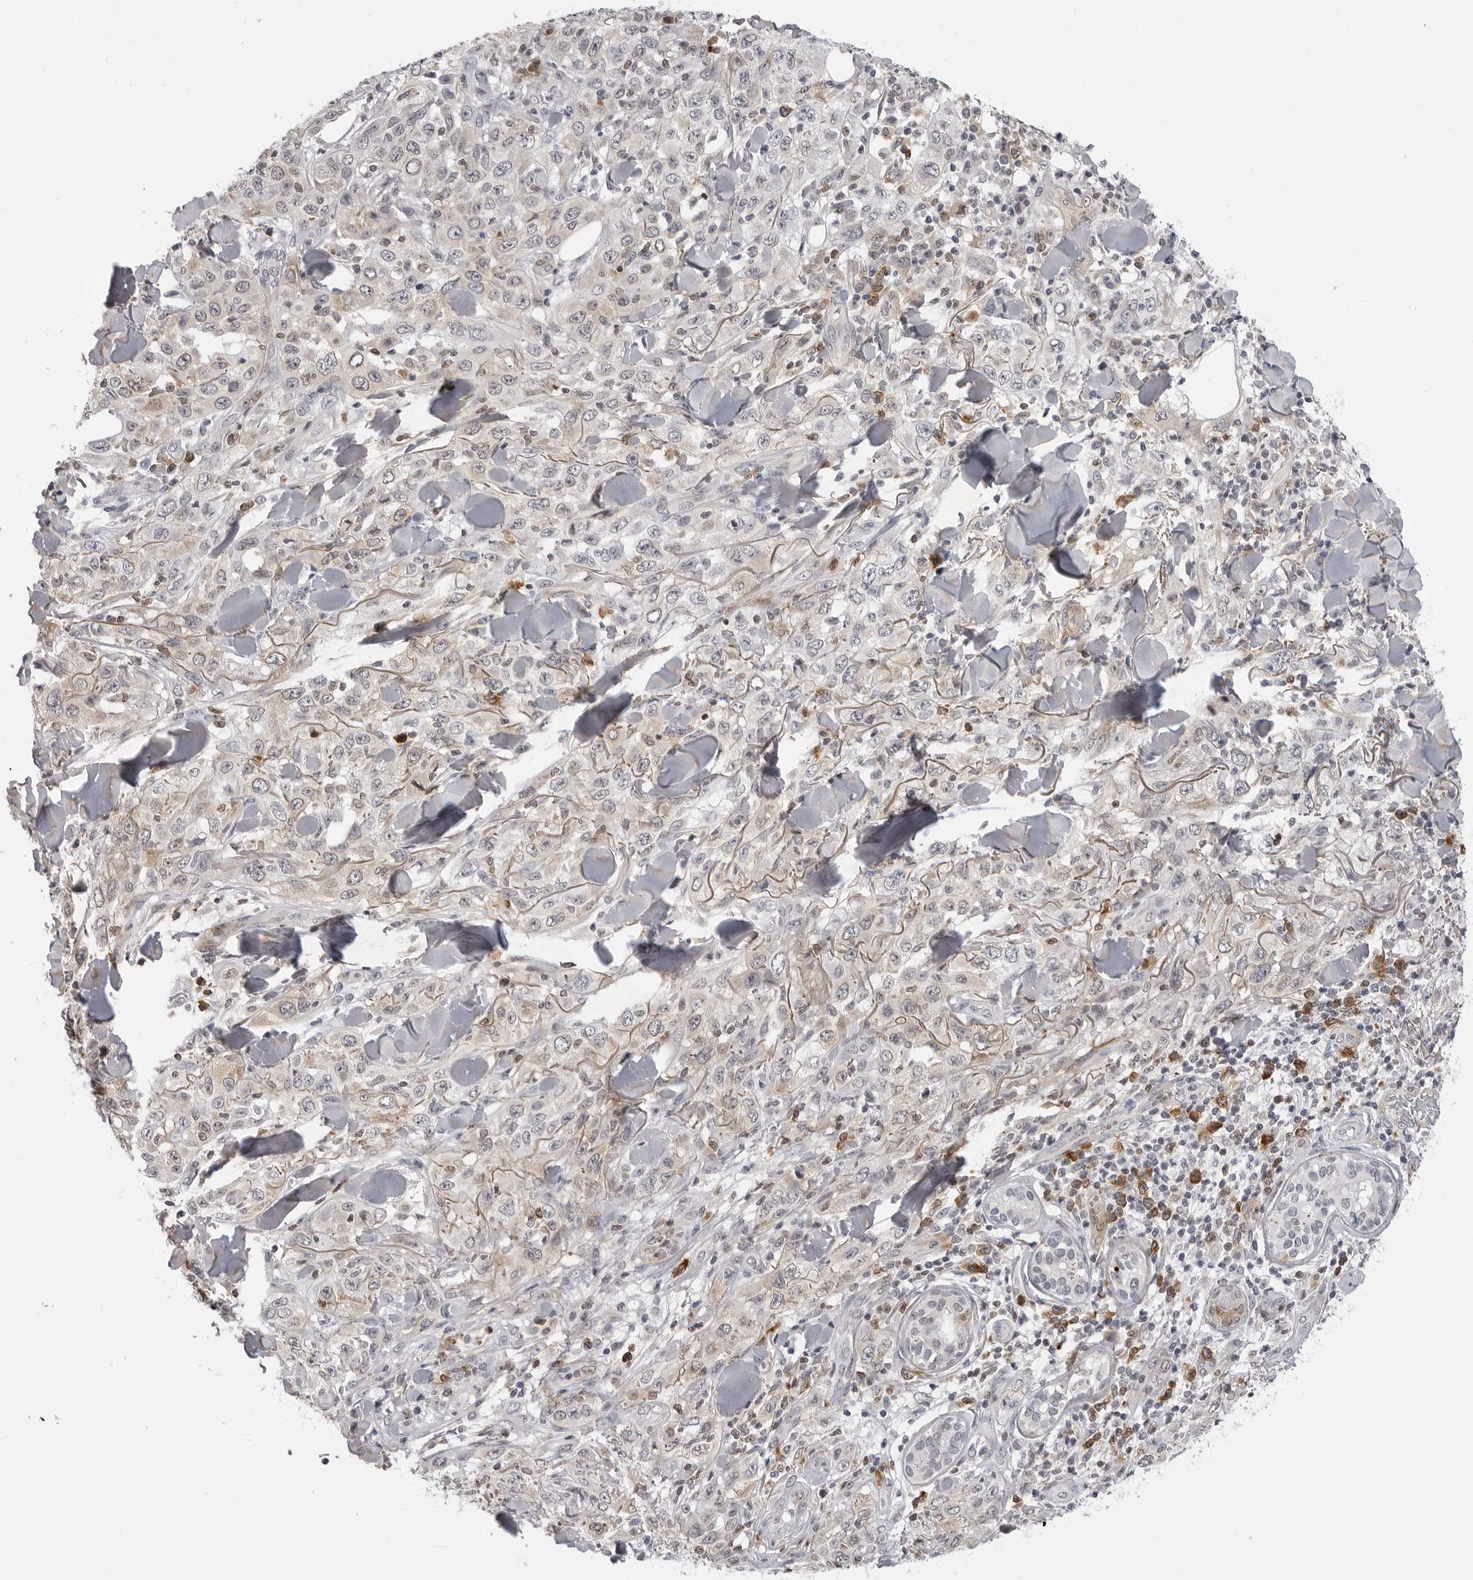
{"staining": {"intensity": "weak", "quantity": "25%-75%", "location": "cytoplasmic/membranous"}, "tissue": "skin cancer", "cell_type": "Tumor cells", "image_type": "cancer", "snomed": [{"axis": "morphology", "description": "Squamous cell carcinoma, NOS"}, {"axis": "topography", "description": "Skin"}], "caption": "Protein analysis of skin squamous cell carcinoma tissue displays weak cytoplasmic/membranous expression in about 25%-75% of tumor cells.", "gene": "RRM1", "patient": {"sex": "female", "age": 88}}